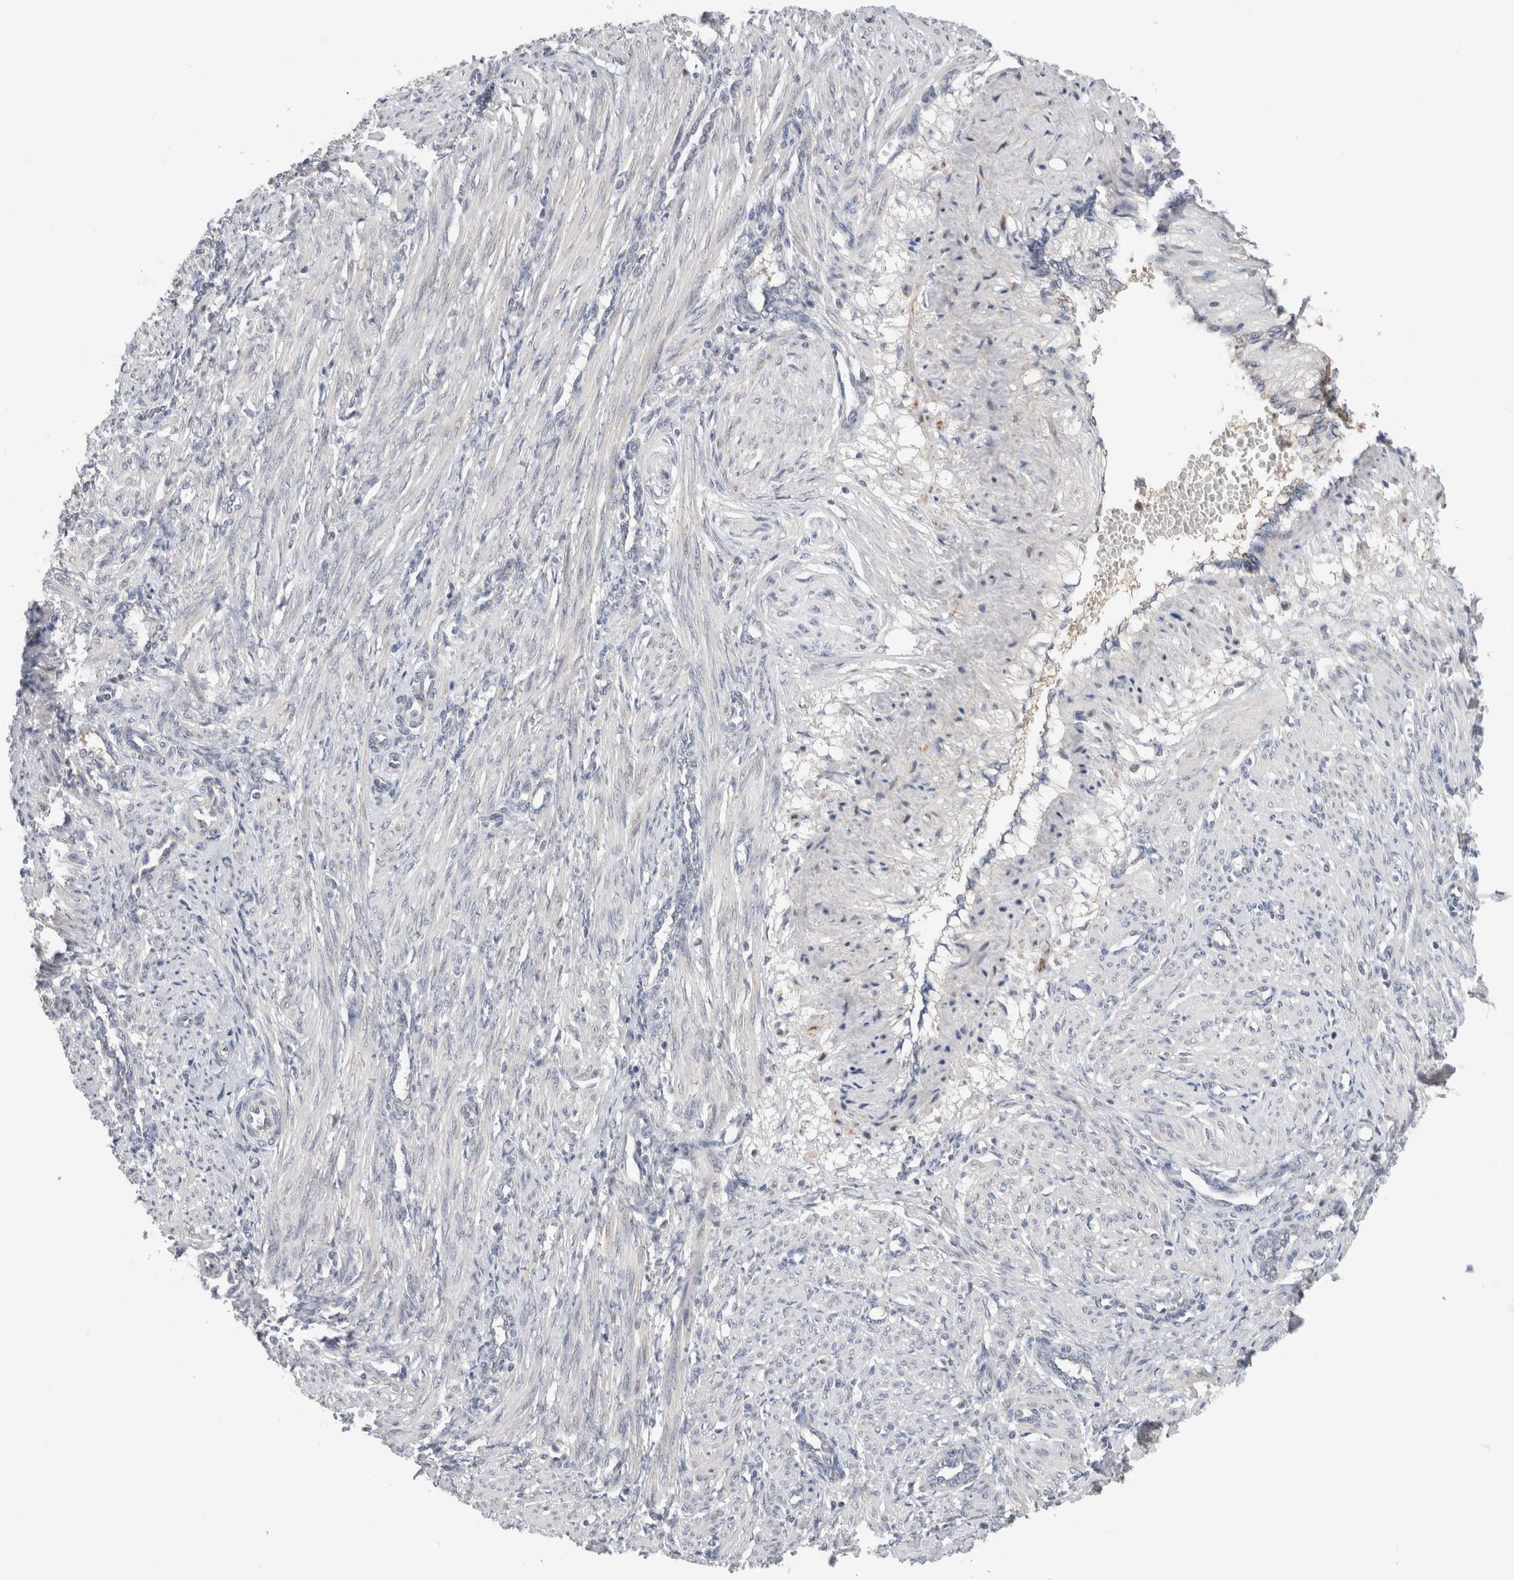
{"staining": {"intensity": "negative", "quantity": "none", "location": "none"}, "tissue": "smooth muscle", "cell_type": "Smooth muscle cells", "image_type": "normal", "snomed": [{"axis": "morphology", "description": "Normal tissue, NOS"}, {"axis": "topography", "description": "Endometrium"}], "caption": "The micrograph demonstrates no significant staining in smooth muscle cells of smooth muscle.", "gene": "HCN3", "patient": {"sex": "female", "age": 33}}